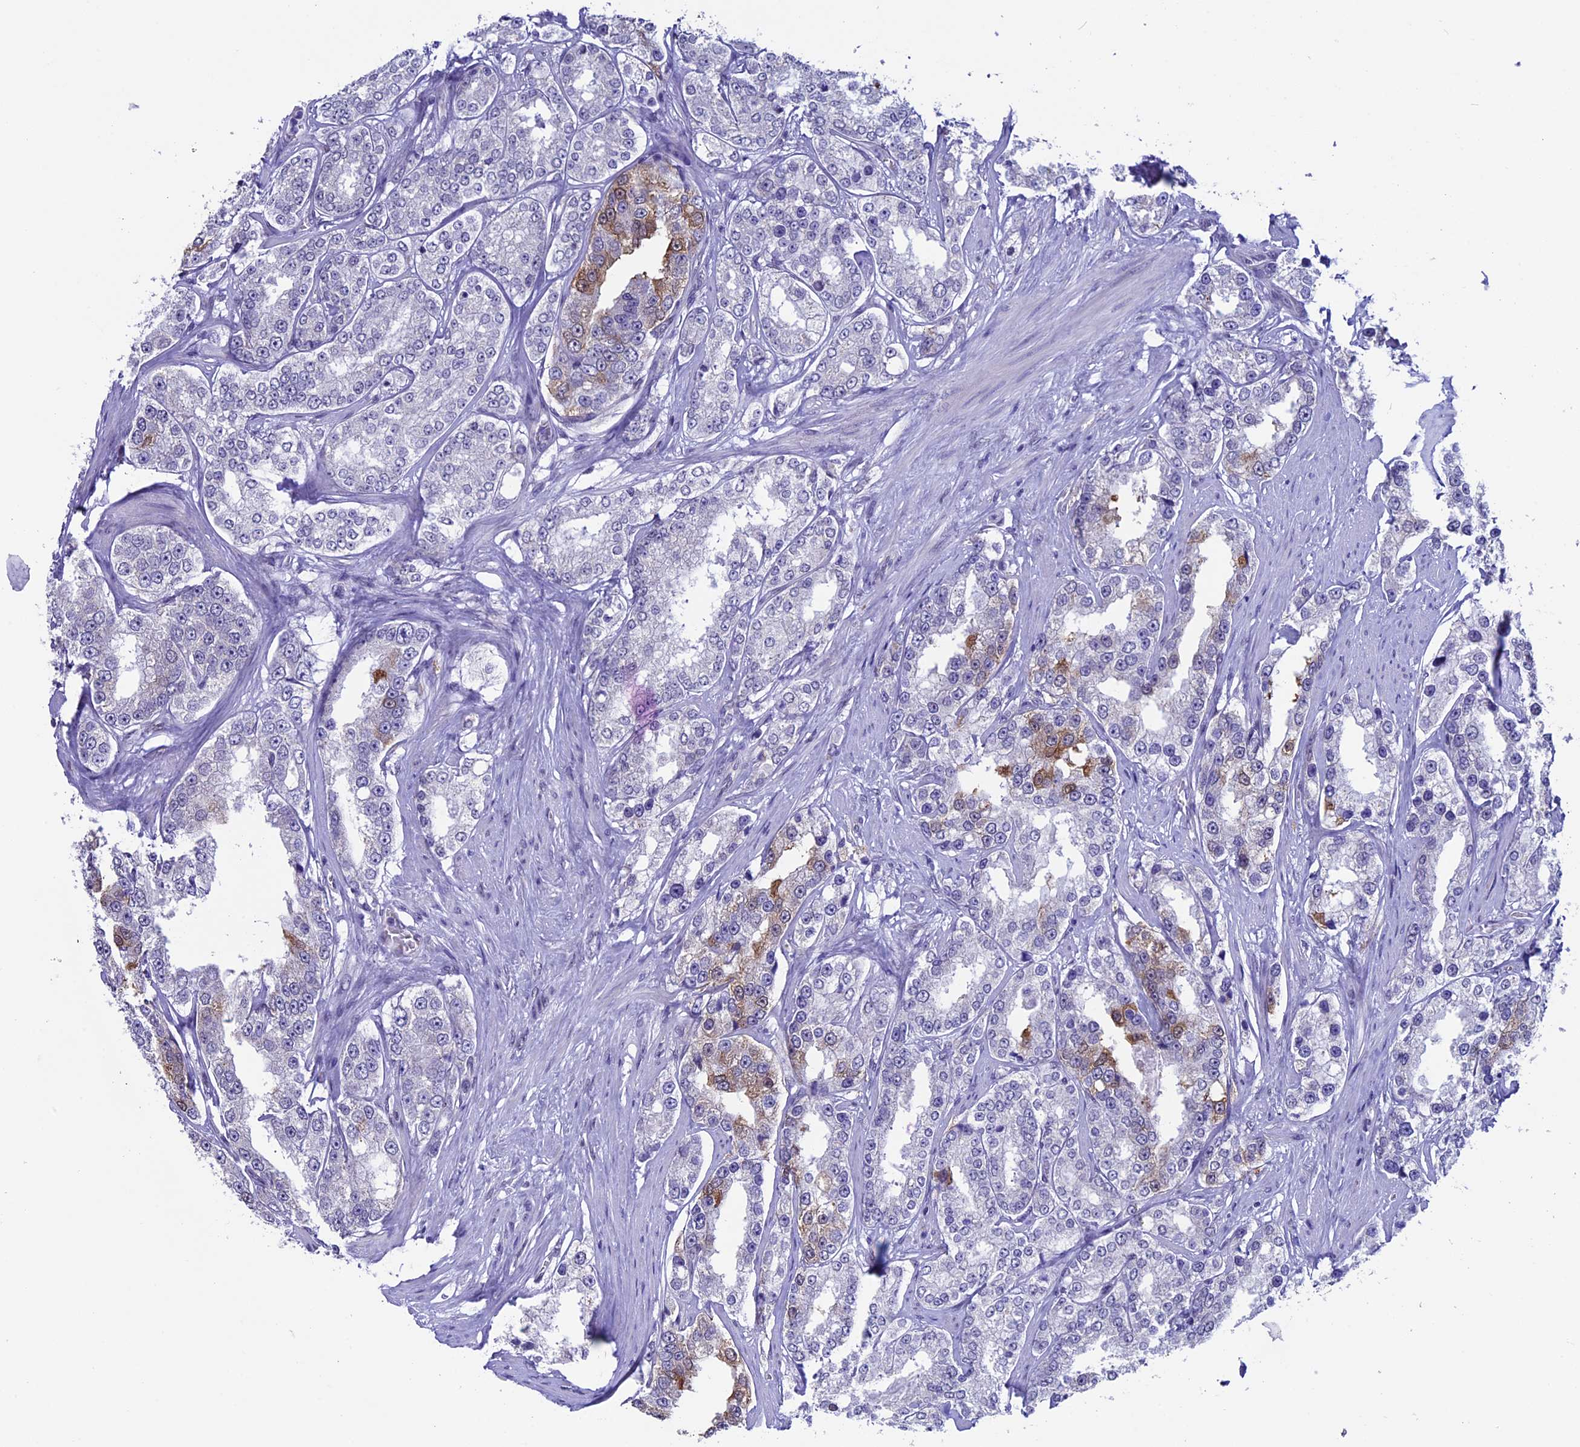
{"staining": {"intensity": "moderate", "quantity": "<25%", "location": "cytoplasmic/membranous"}, "tissue": "prostate cancer", "cell_type": "Tumor cells", "image_type": "cancer", "snomed": [{"axis": "morphology", "description": "Normal tissue, NOS"}, {"axis": "morphology", "description": "Adenocarcinoma, High grade"}, {"axis": "topography", "description": "Prostate"}], "caption": "Human prostate adenocarcinoma (high-grade) stained with a brown dye demonstrates moderate cytoplasmic/membranous positive positivity in approximately <25% of tumor cells.", "gene": "TMEM171", "patient": {"sex": "male", "age": 83}}